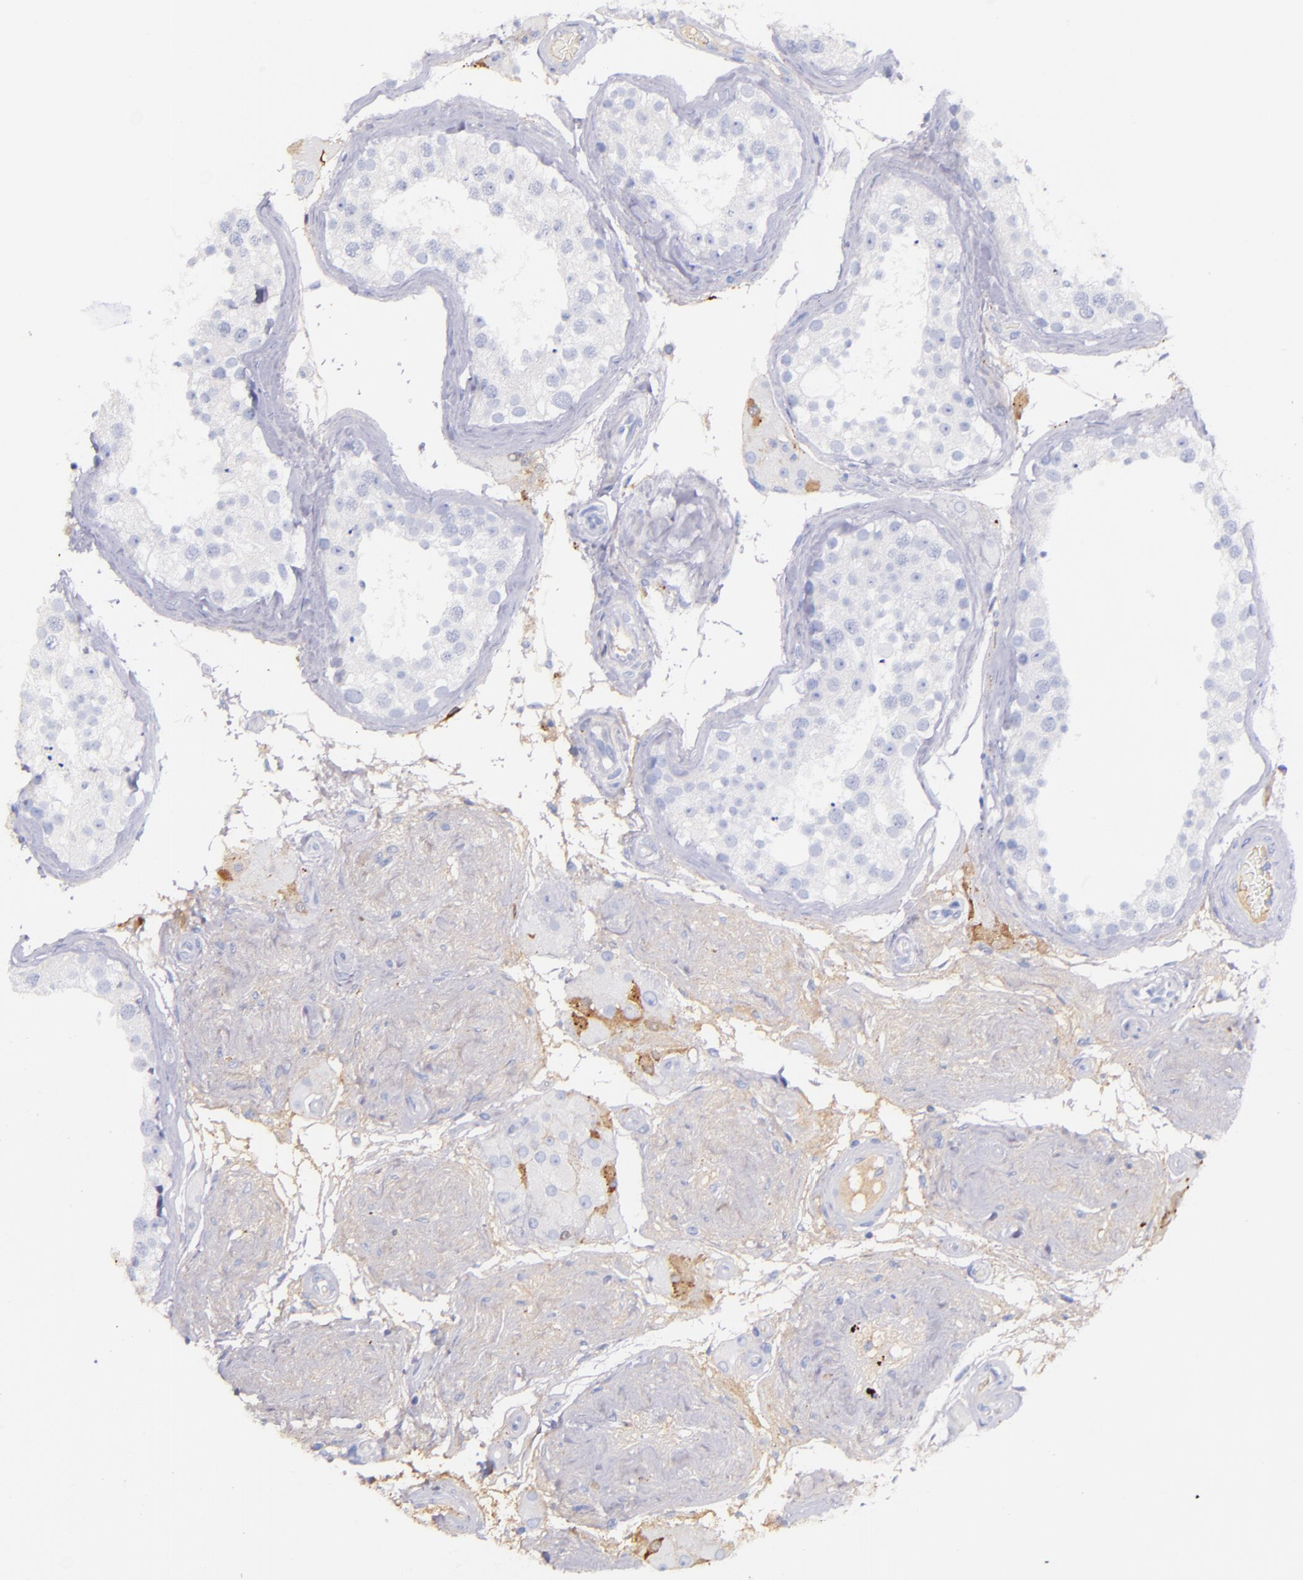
{"staining": {"intensity": "negative", "quantity": "none", "location": "none"}, "tissue": "testis", "cell_type": "Cells in seminiferous ducts", "image_type": "normal", "snomed": [{"axis": "morphology", "description": "Normal tissue, NOS"}, {"axis": "topography", "description": "Testis"}], "caption": "The image demonstrates no staining of cells in seminiferous ducts in benign testis.", "gene": "KNG1", "patient": {"sex": "male", "age": 68}}